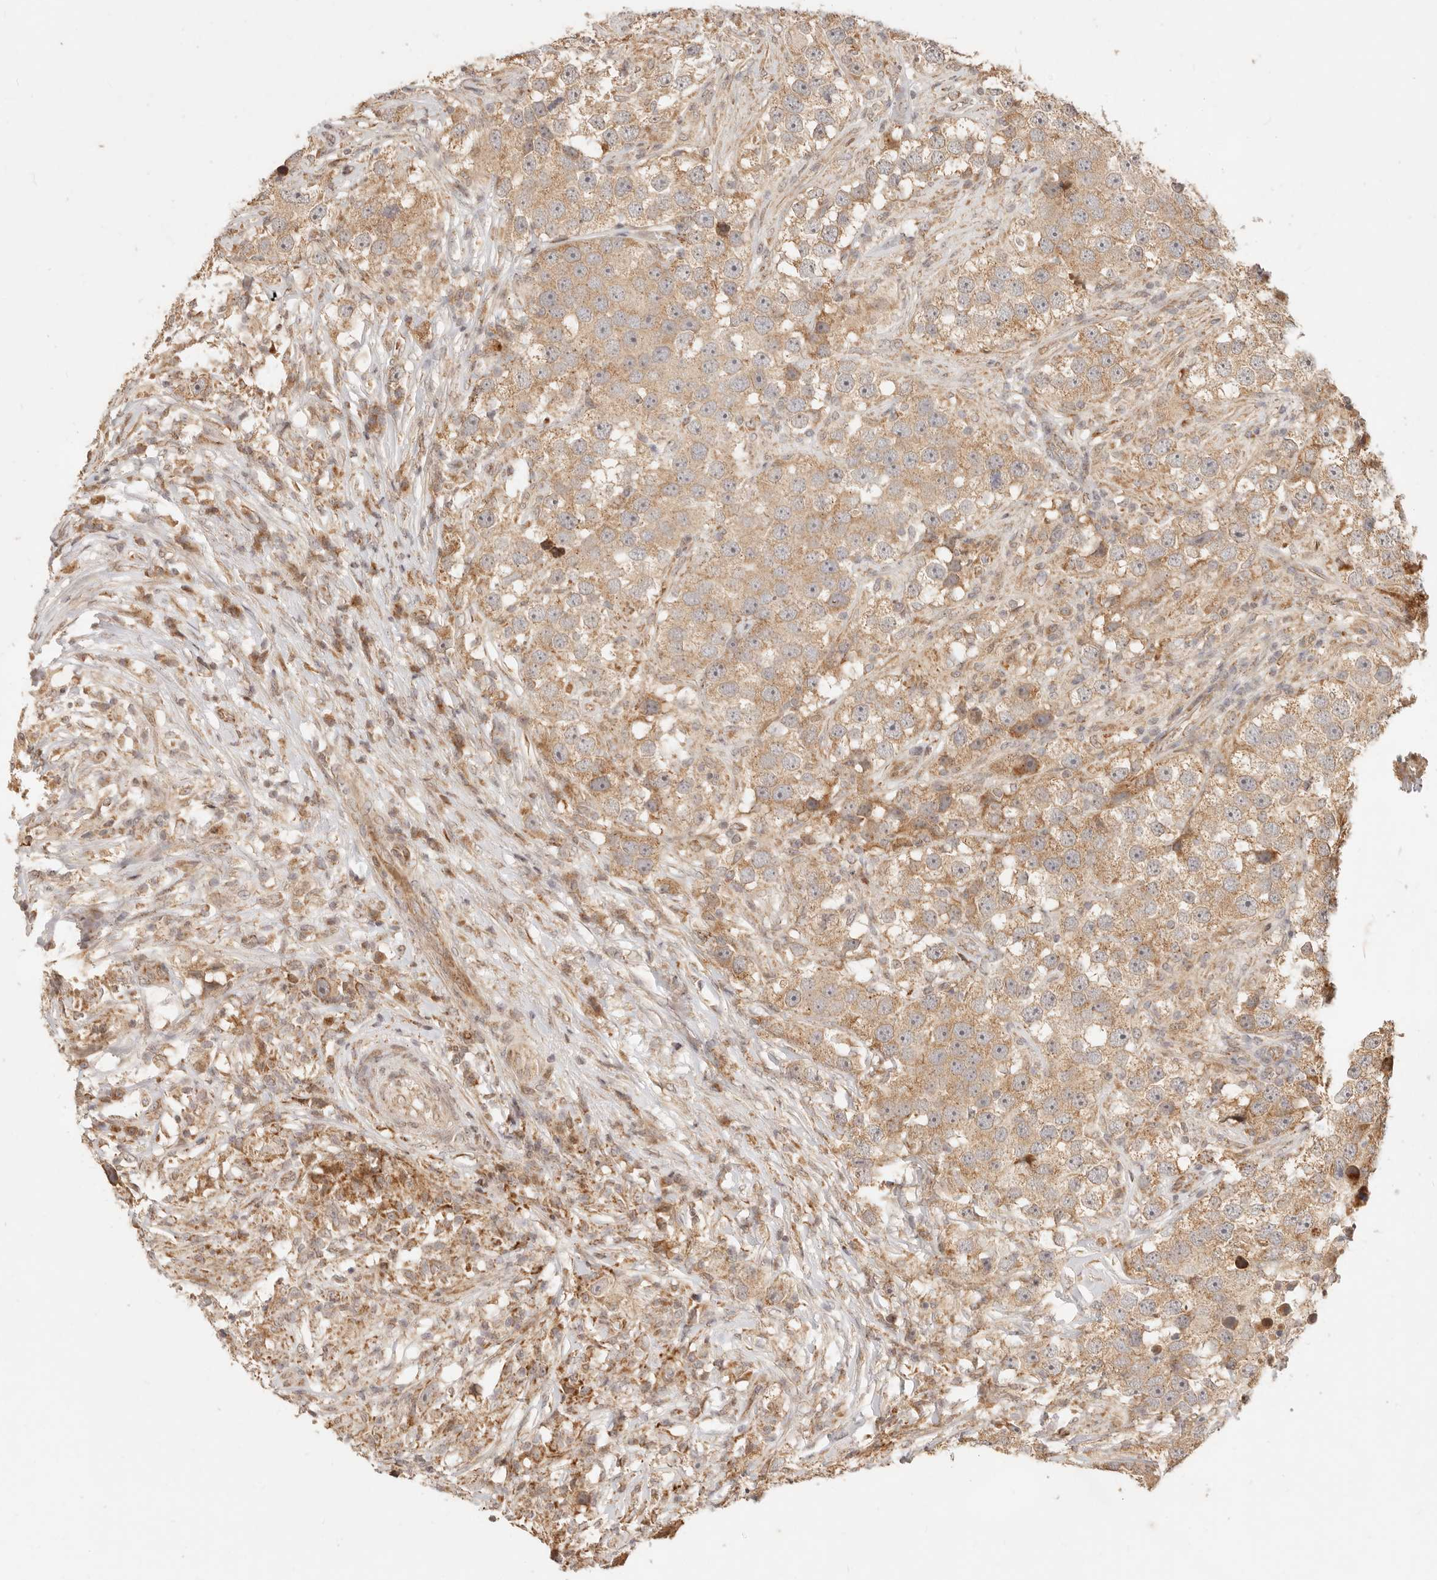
{"staining": {"intensity": "moderate", "quantity": ">75%", "location": "cytoplasmic/membranous"}, "tissue": "testis cancer", "cell_type": "Tumor cells", "image_type": "cancer", "snomed": [{"axis": "morphology", "description": "Seminoma, NOS"}, {"axis": "topography", "description": "Testis"}], "caption": "IHC of human seminoma (testis) exhibits medium levels of moderate cytoplasmic/membranous staining in approximately >75% of tumor cells.", "gene": "TIMM17A", "patient": {"sex": "male", "age": 49}}